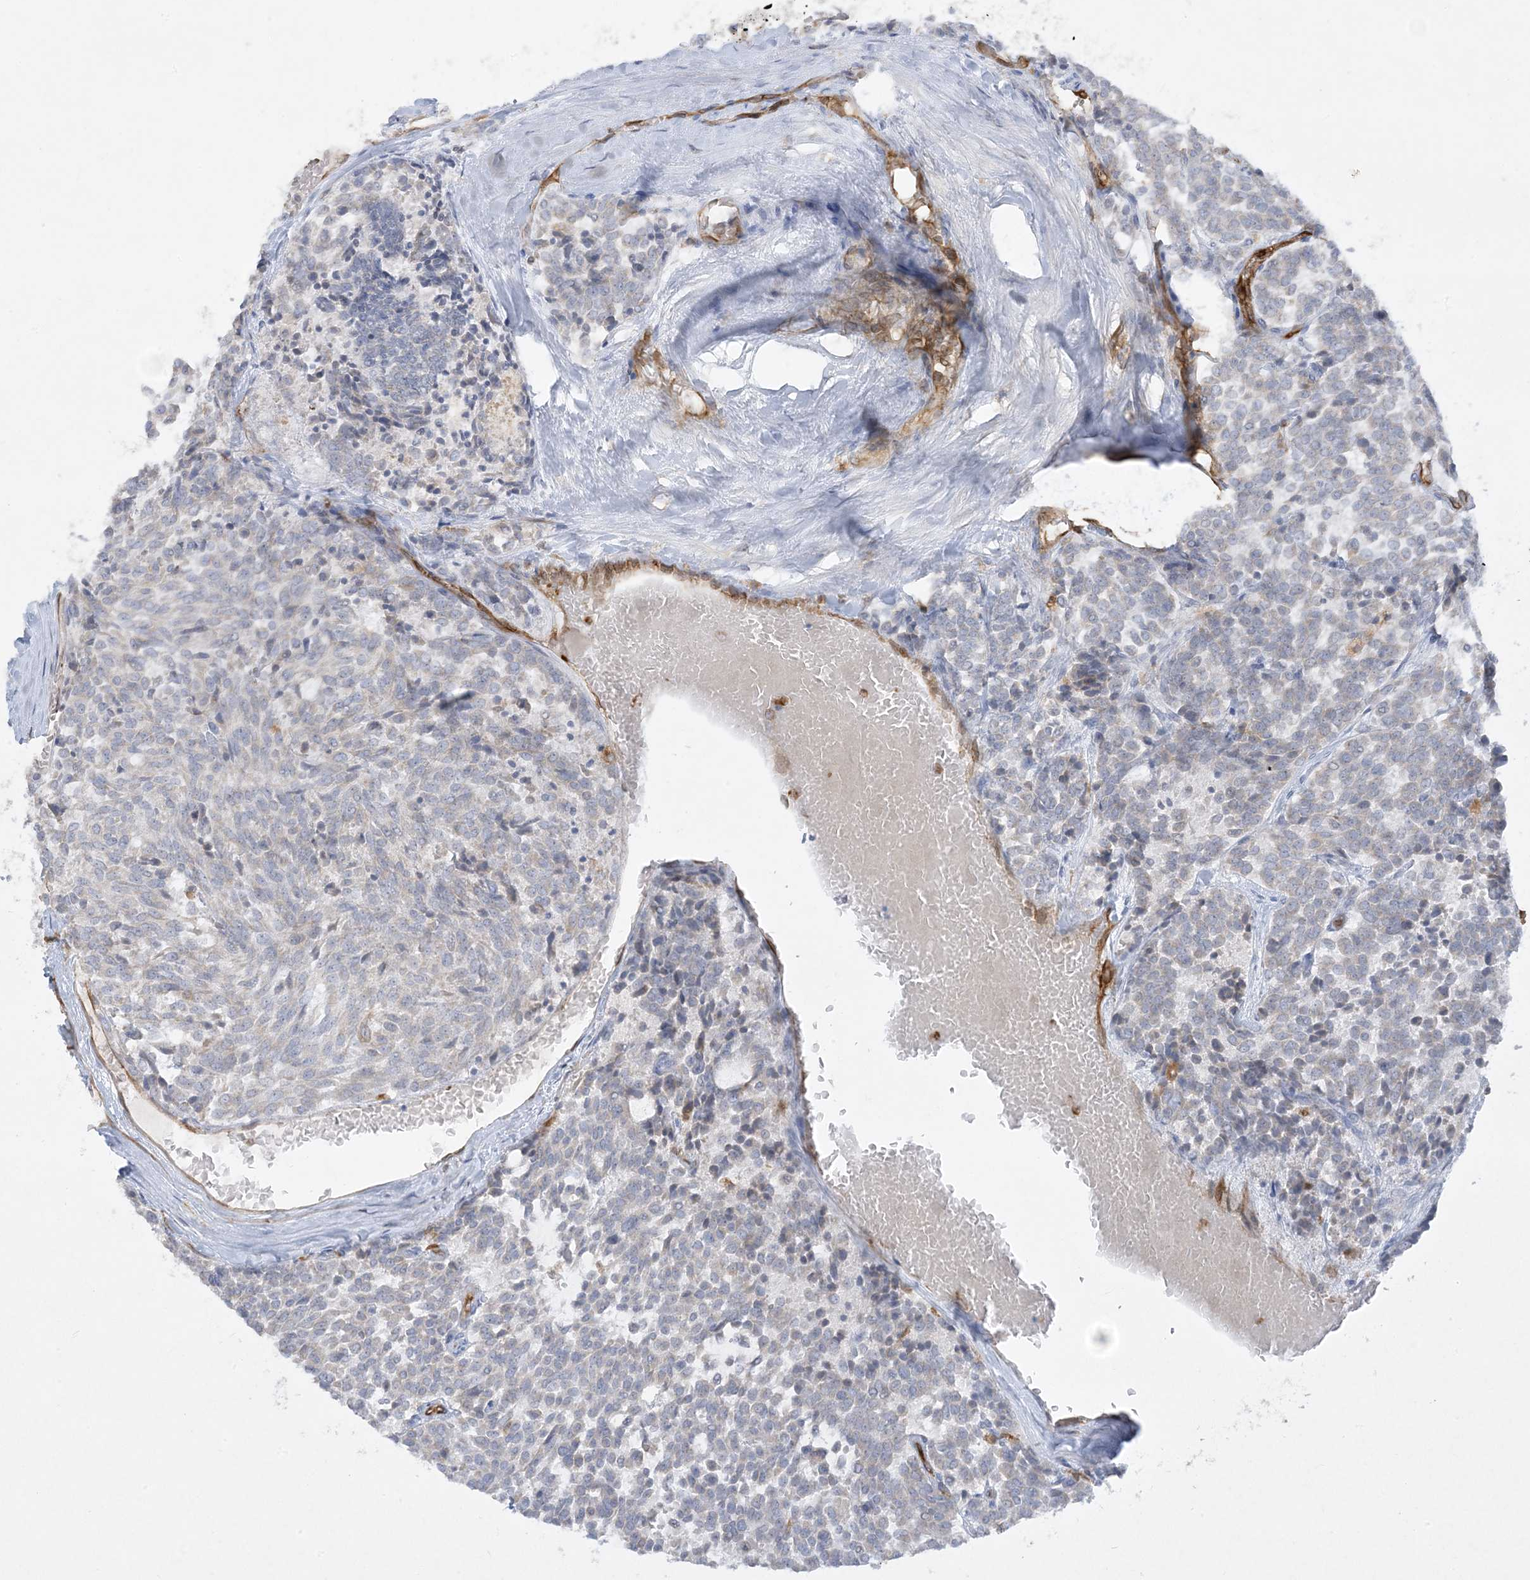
{"staining": {"intensity": "negative", "quantity": "none", "location": "none"}, "tissue": "carcinoid", "cell_type": "Tumor cells", "image_type": "cancer", "snomed": [{"axis": "morphology", "description": "Carcinoid, malignant, NOS"}, {"axis": "topography", "description": "Pancreas"}], "caption": "An IHC image of carcinoid is shown. There is no staining in tumor cells of carcinoid. The staining is performed using DAB brown chromogen with nuclei counter-stained in using hematoxylin.", "gene": "HLA-E", "patient": {"sex": "female", "age": 54}}